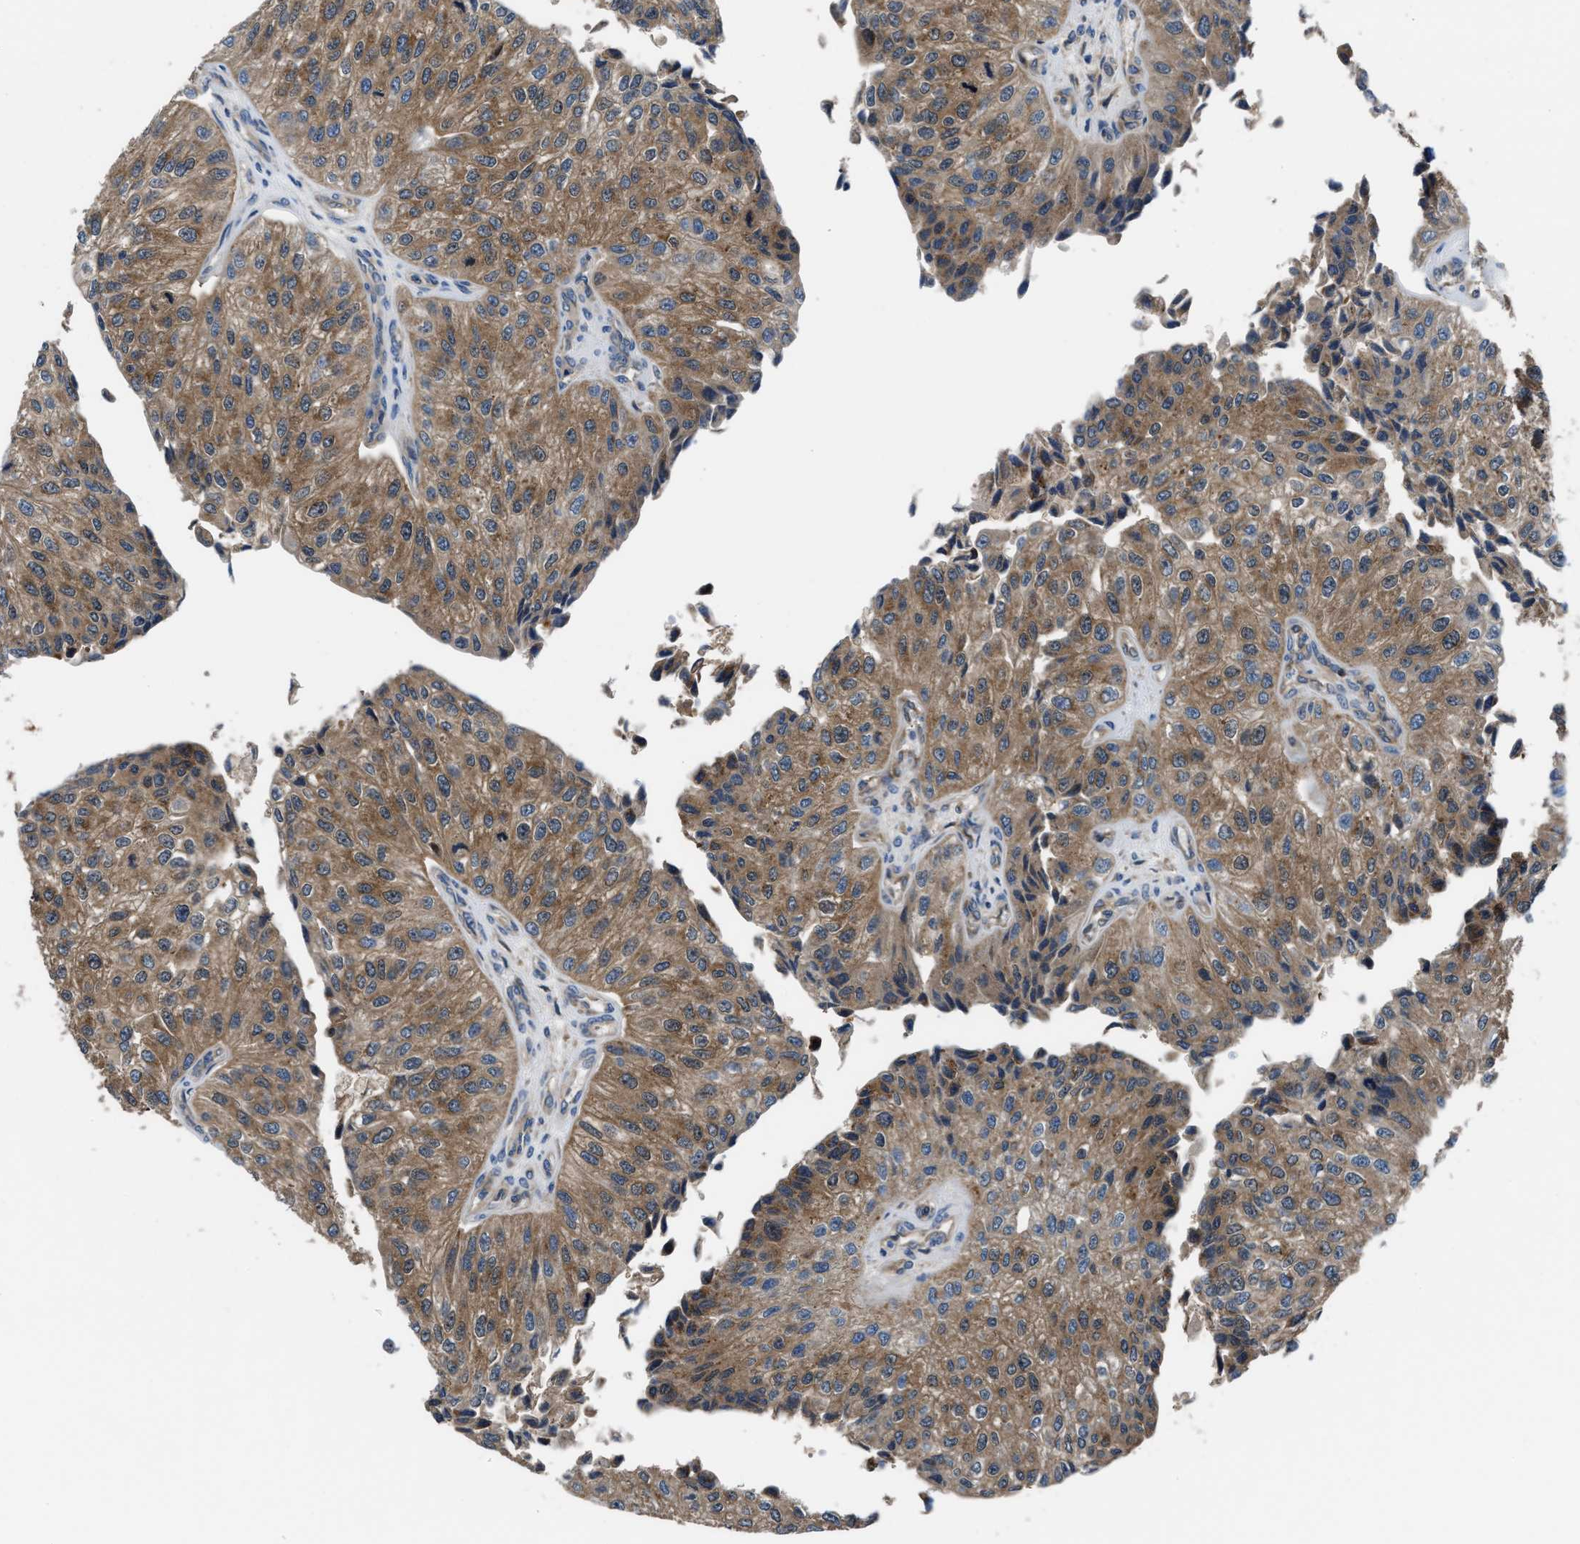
{"staining": {"intensity": "moderate", "quantity": ">75%", "location": "cytoplasmic/membranous"}, "tissue": "urothelial cancer", "cell_type": "Tumor cells", "image_type": "cancer", "snomed": [{"axis": "morphology", "description": "Urothelial carcinoma, High grade"}, {"axis": "topography", "description": "Kidney"}, {"axis": "topography", "description": "Urinary bladder"}], "caption": "A high-resolution histopathology image shows IHC staining of urothelial cancer, which reveals moderate cytoplasmic/membranous expression in approximately >75% of tumor cells.", "gene": "PPA1", "patient": {"sex": "male", "age": 77}}